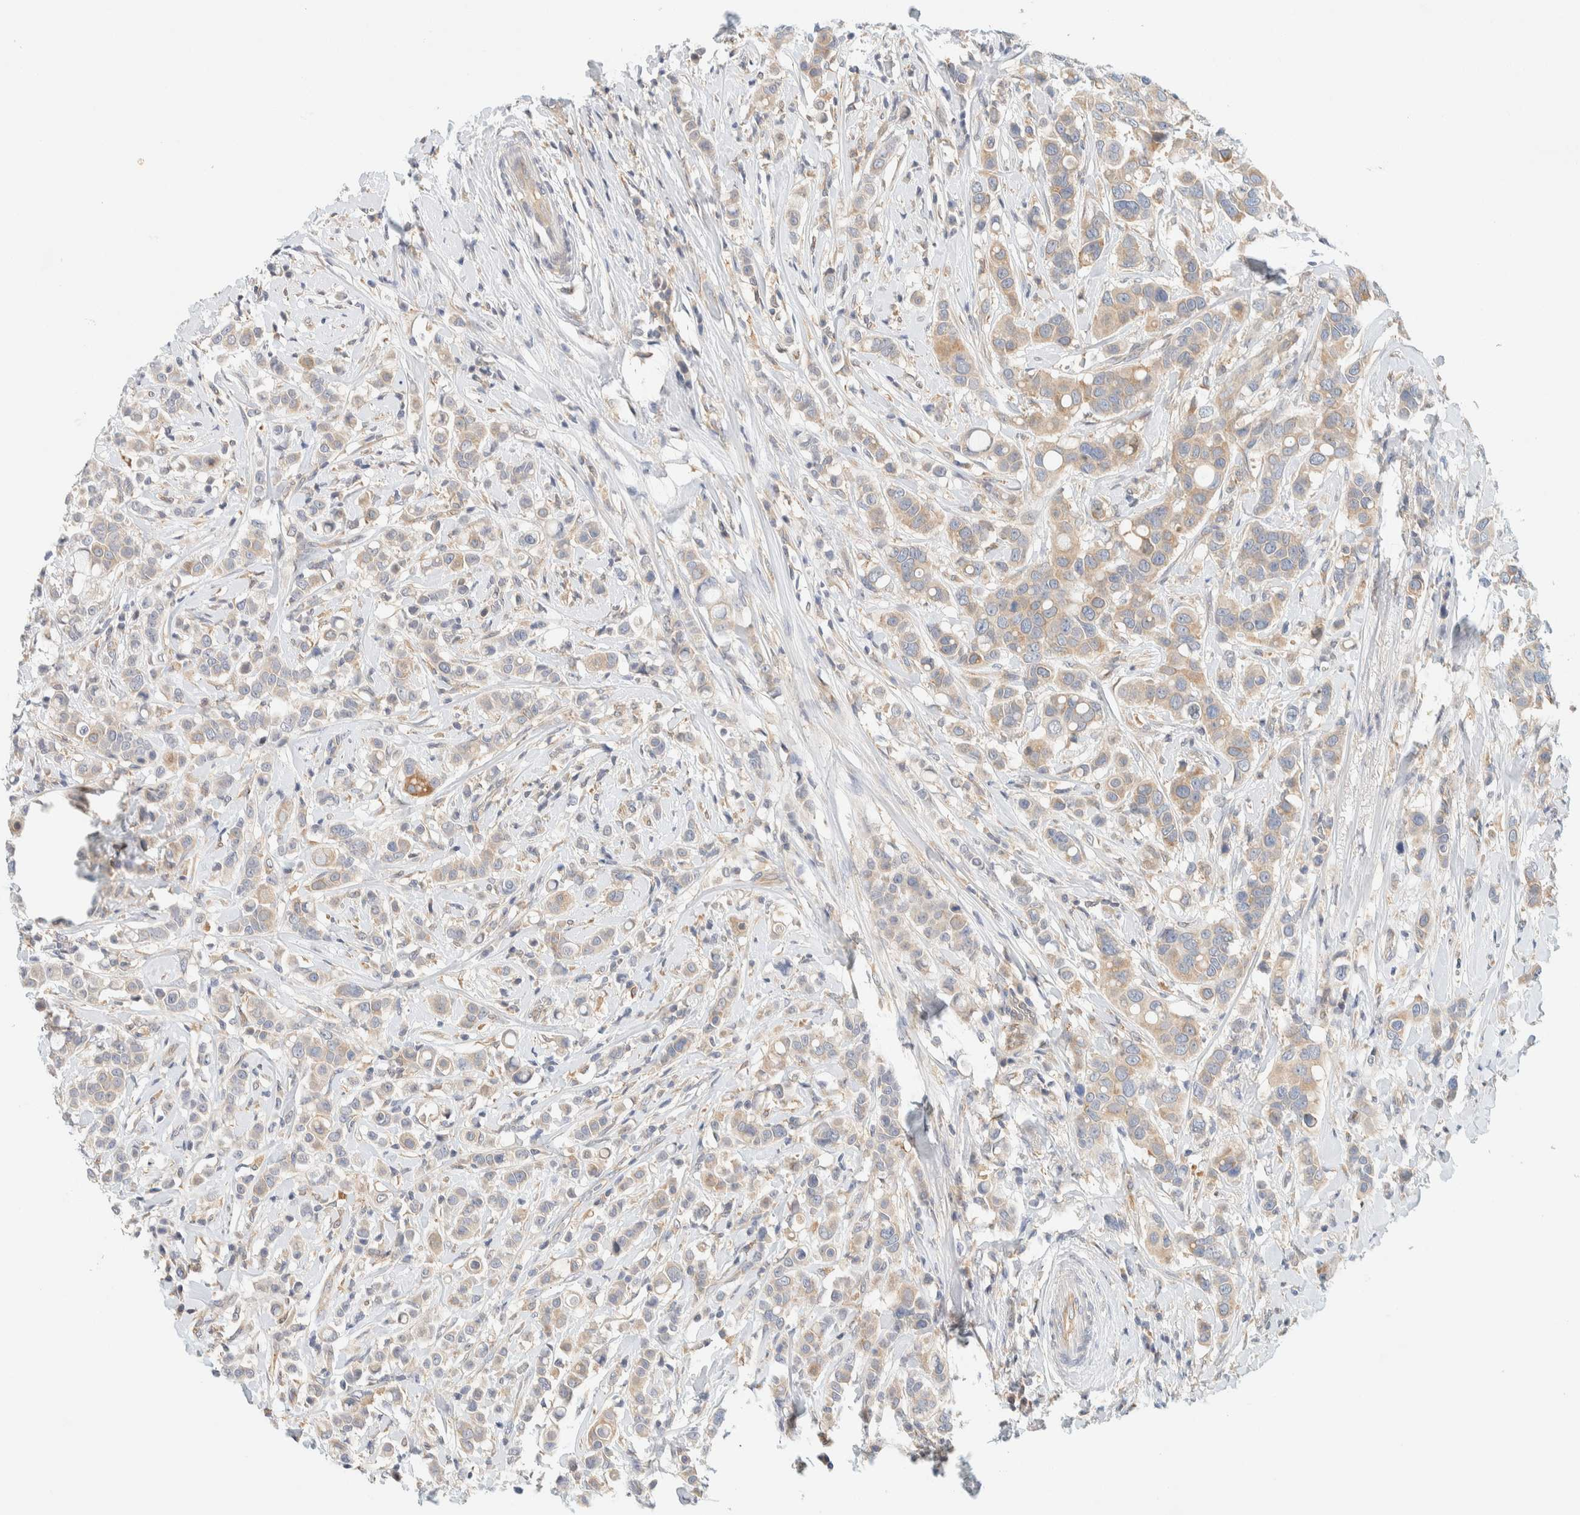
{"staining": {"intensity": "weak", "quantity": "25%-75%", "location": "cytoplasmic/membranous"}, "tissue": "breast cancer", "cell_type": "Tumor cells", "image_type": "cancer", "snomed": [{"axis": "morphology", "description": "Duct carcinoma"}, {"axis": "topography", "description": "Breast"}], "caption": "IHC of human infiltrating ductal carcinoma (breast) exhibits low levels of weak cytoplasmic/membranous staining in approximately 25%-75% of tumor cells.", "gene": "SUMF2", "patient": {"sex": "female", "age": 27}}